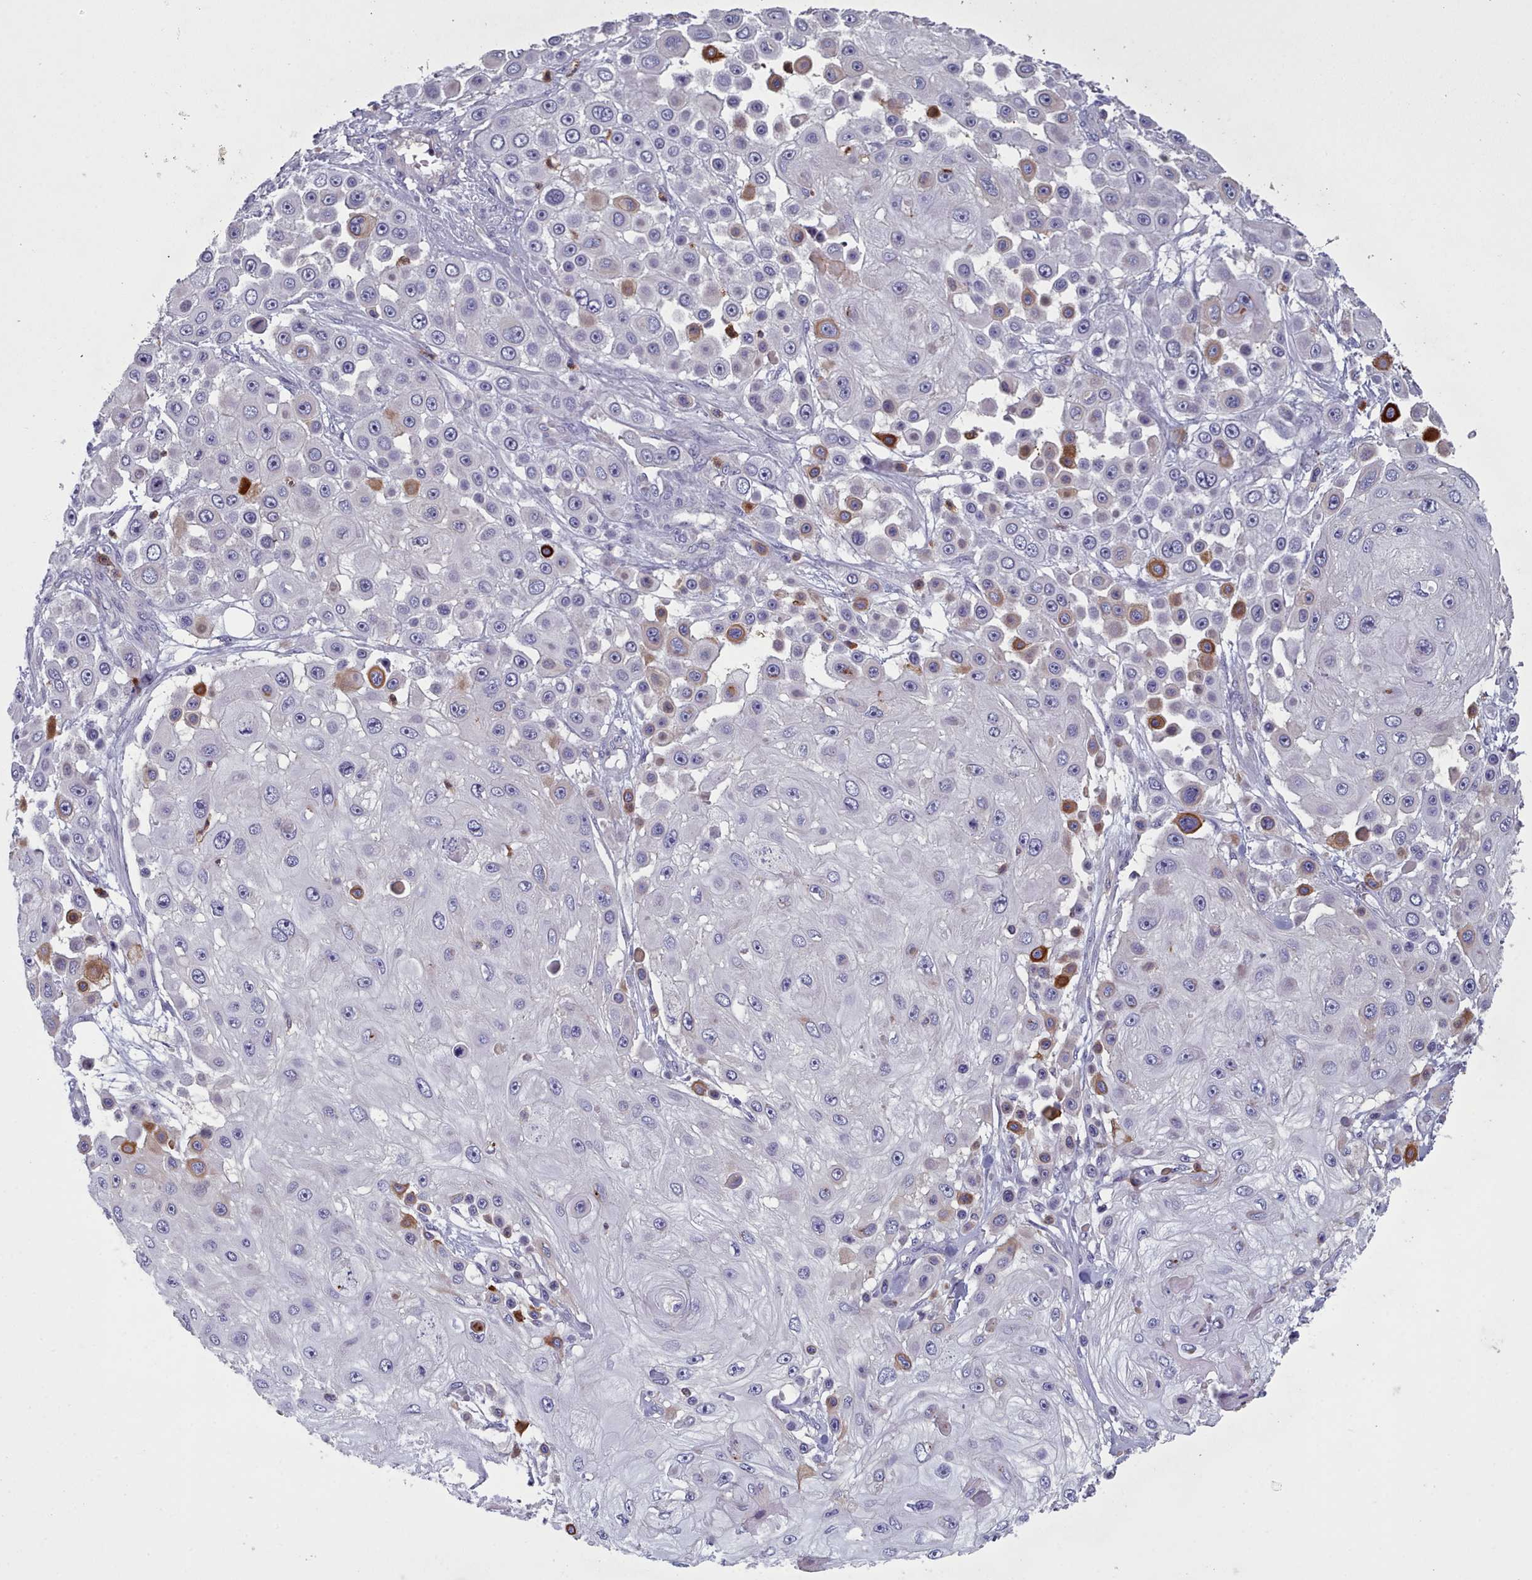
{"staining": {"intensity": "strong", "quantity": "<25%", "location": "cytoplasmic/membranous"}, "tissue": "skin cancer", "cell_type": "Tumor cells", "image_type": "cancer", "snomed": [{"axis": "morphology", "description": "Squamous cell carcinoma, NOS"}, {"axis": "topography", "description": "Skin"}], "caption": "Immunohistochemical staining of skin cancer (squamous cell carcinoma) displays medium levels of strong cytoplasmic/membranous protein expression in approximately <25% of tumor cells. The protein is stained brown, and the nuclei are stained in blue (DAB IHC with brightfield microscopy, high magnification).", "gene": "RAC2", "patient": {"sex": "male", "age": 67}}